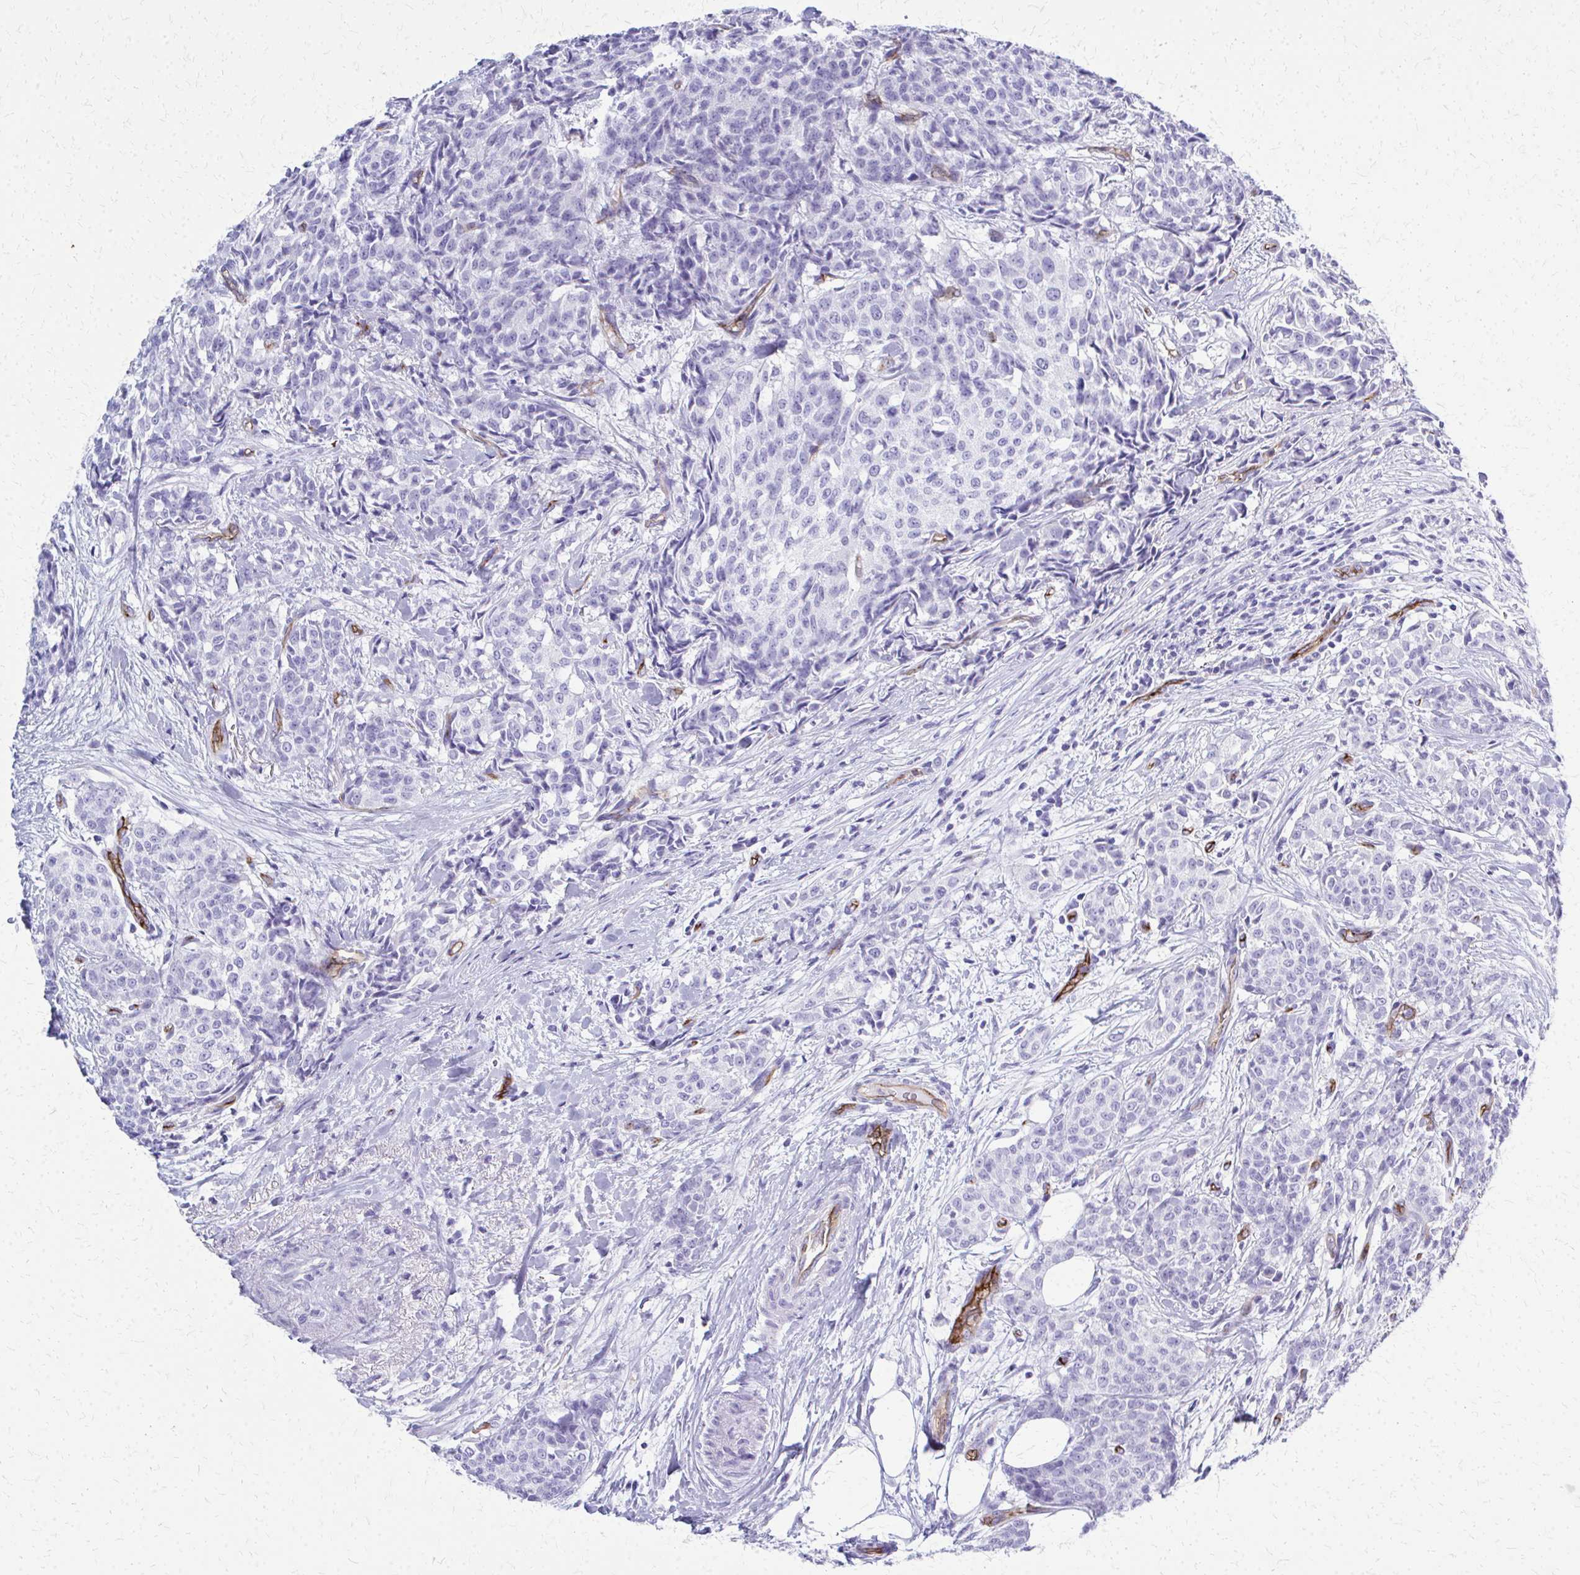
{"staining": {"intensity": "negative", "quantity": "none", "location": "none"}, "tissue": "breast cancer", "cell_type": "Tumor cells", "image_type": "cancer", "snomed": [{"axis": "morphology", "description": "Duct carcinoma"}, {"axis": "topography", "description": "Breast"}], "caption": "Photomicrograph shows no protein expression in tumor cells of breast intraductal carcinoma tissue.", "gene": "TPSG1", "patient": {"sex": "female", "age": 91}}